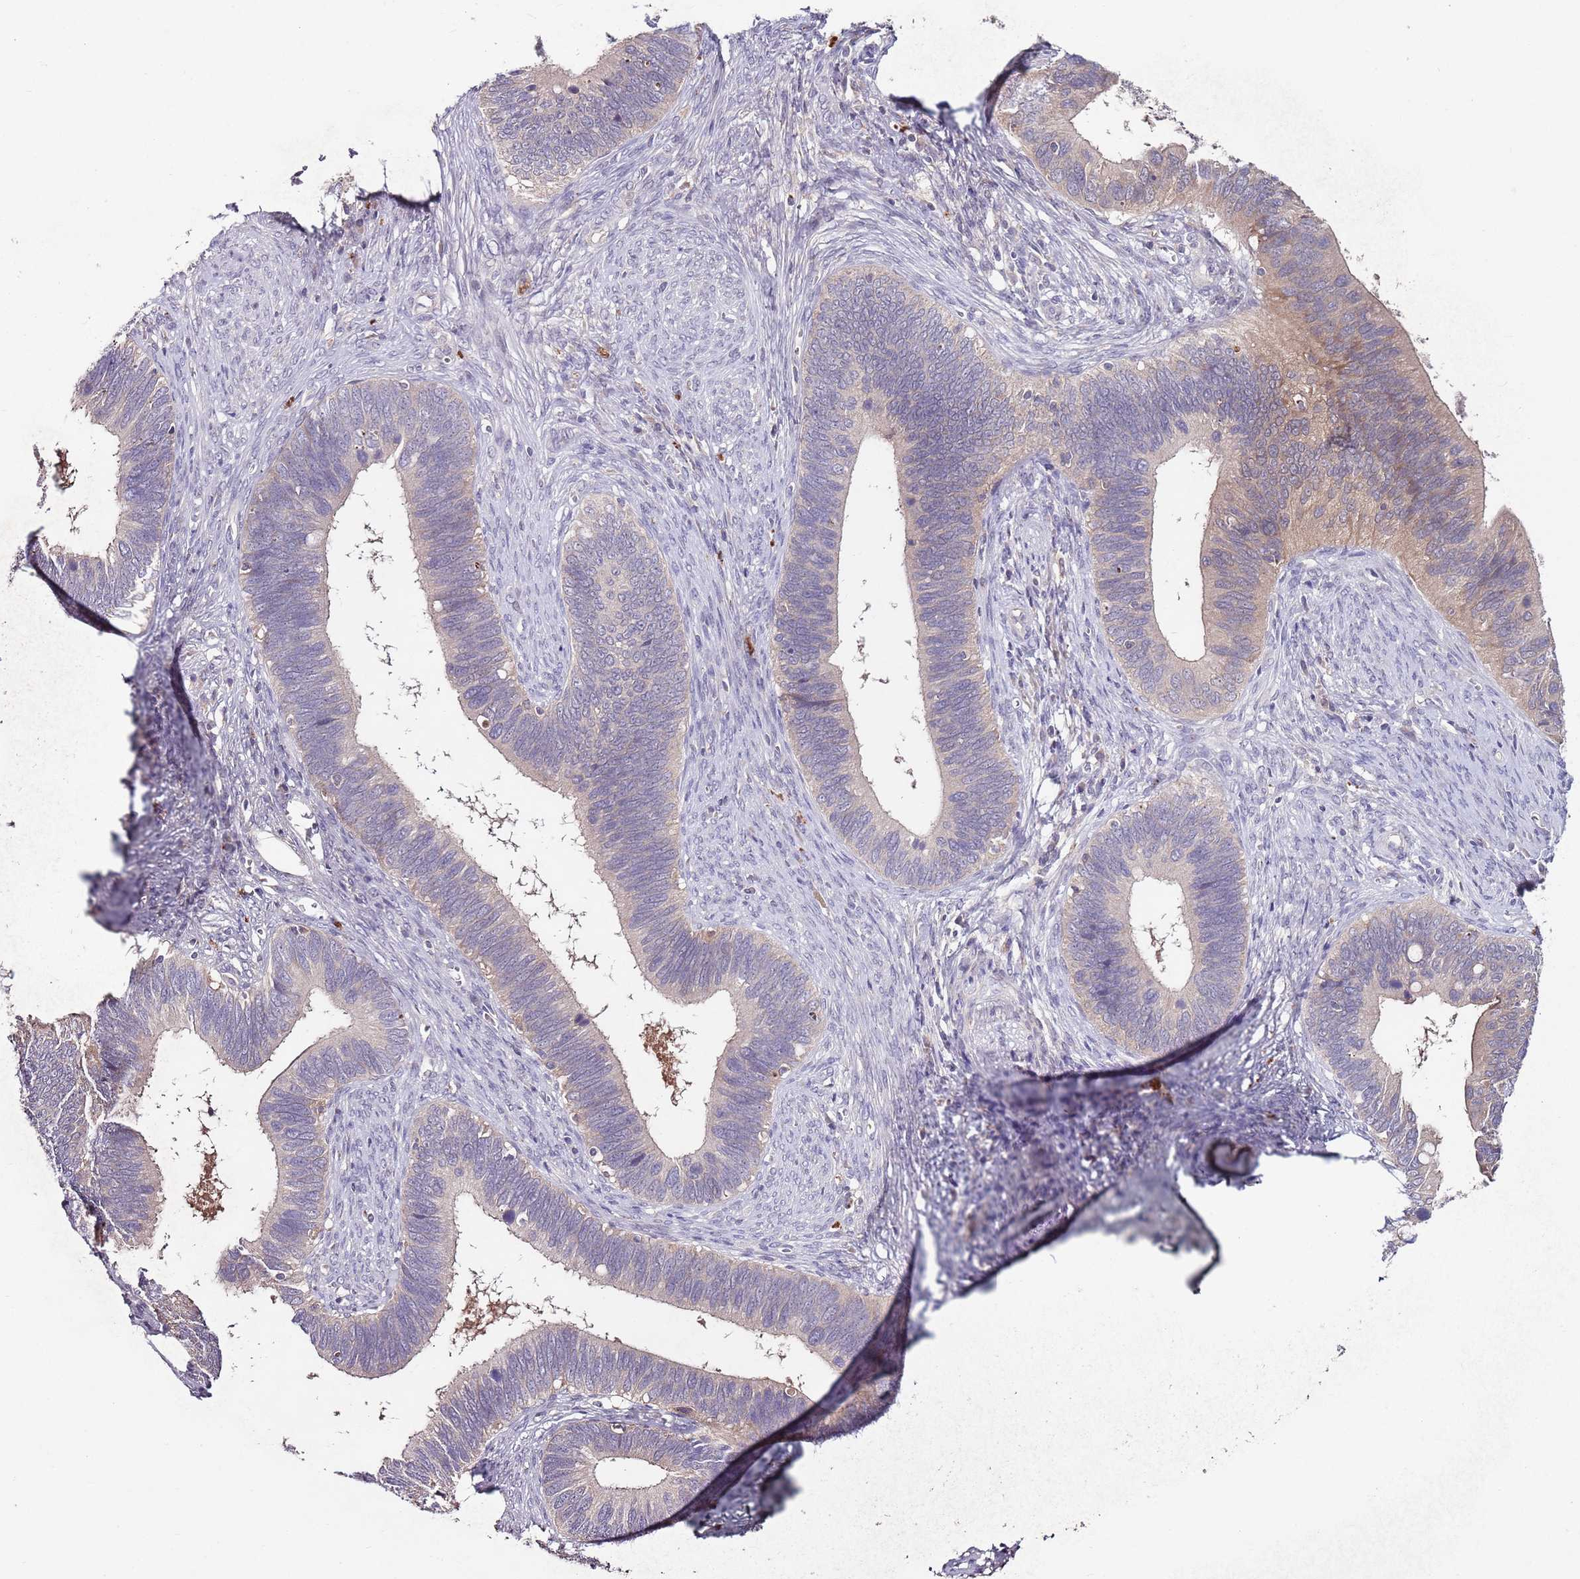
{"staining": {"intensity": "weak", "quantity": "<25%", "location": "cytoplasmic/membranous"}, "tissue": "cervical cancer", "cell_type": "Tumor cells", "image_type": "cancer", "snomed": [{"axis": "morphology", "description": "Adenocarcinoma, NOS"}, {"axis": "topography", "description": "Cervix"}], "caption": "A high-resolution image shows IHC staining of cervical cancer, which exhibits no significant expression in tumor cells.", "gene": "NRDE2", "patient": {"sex": "female", "age": 42}}